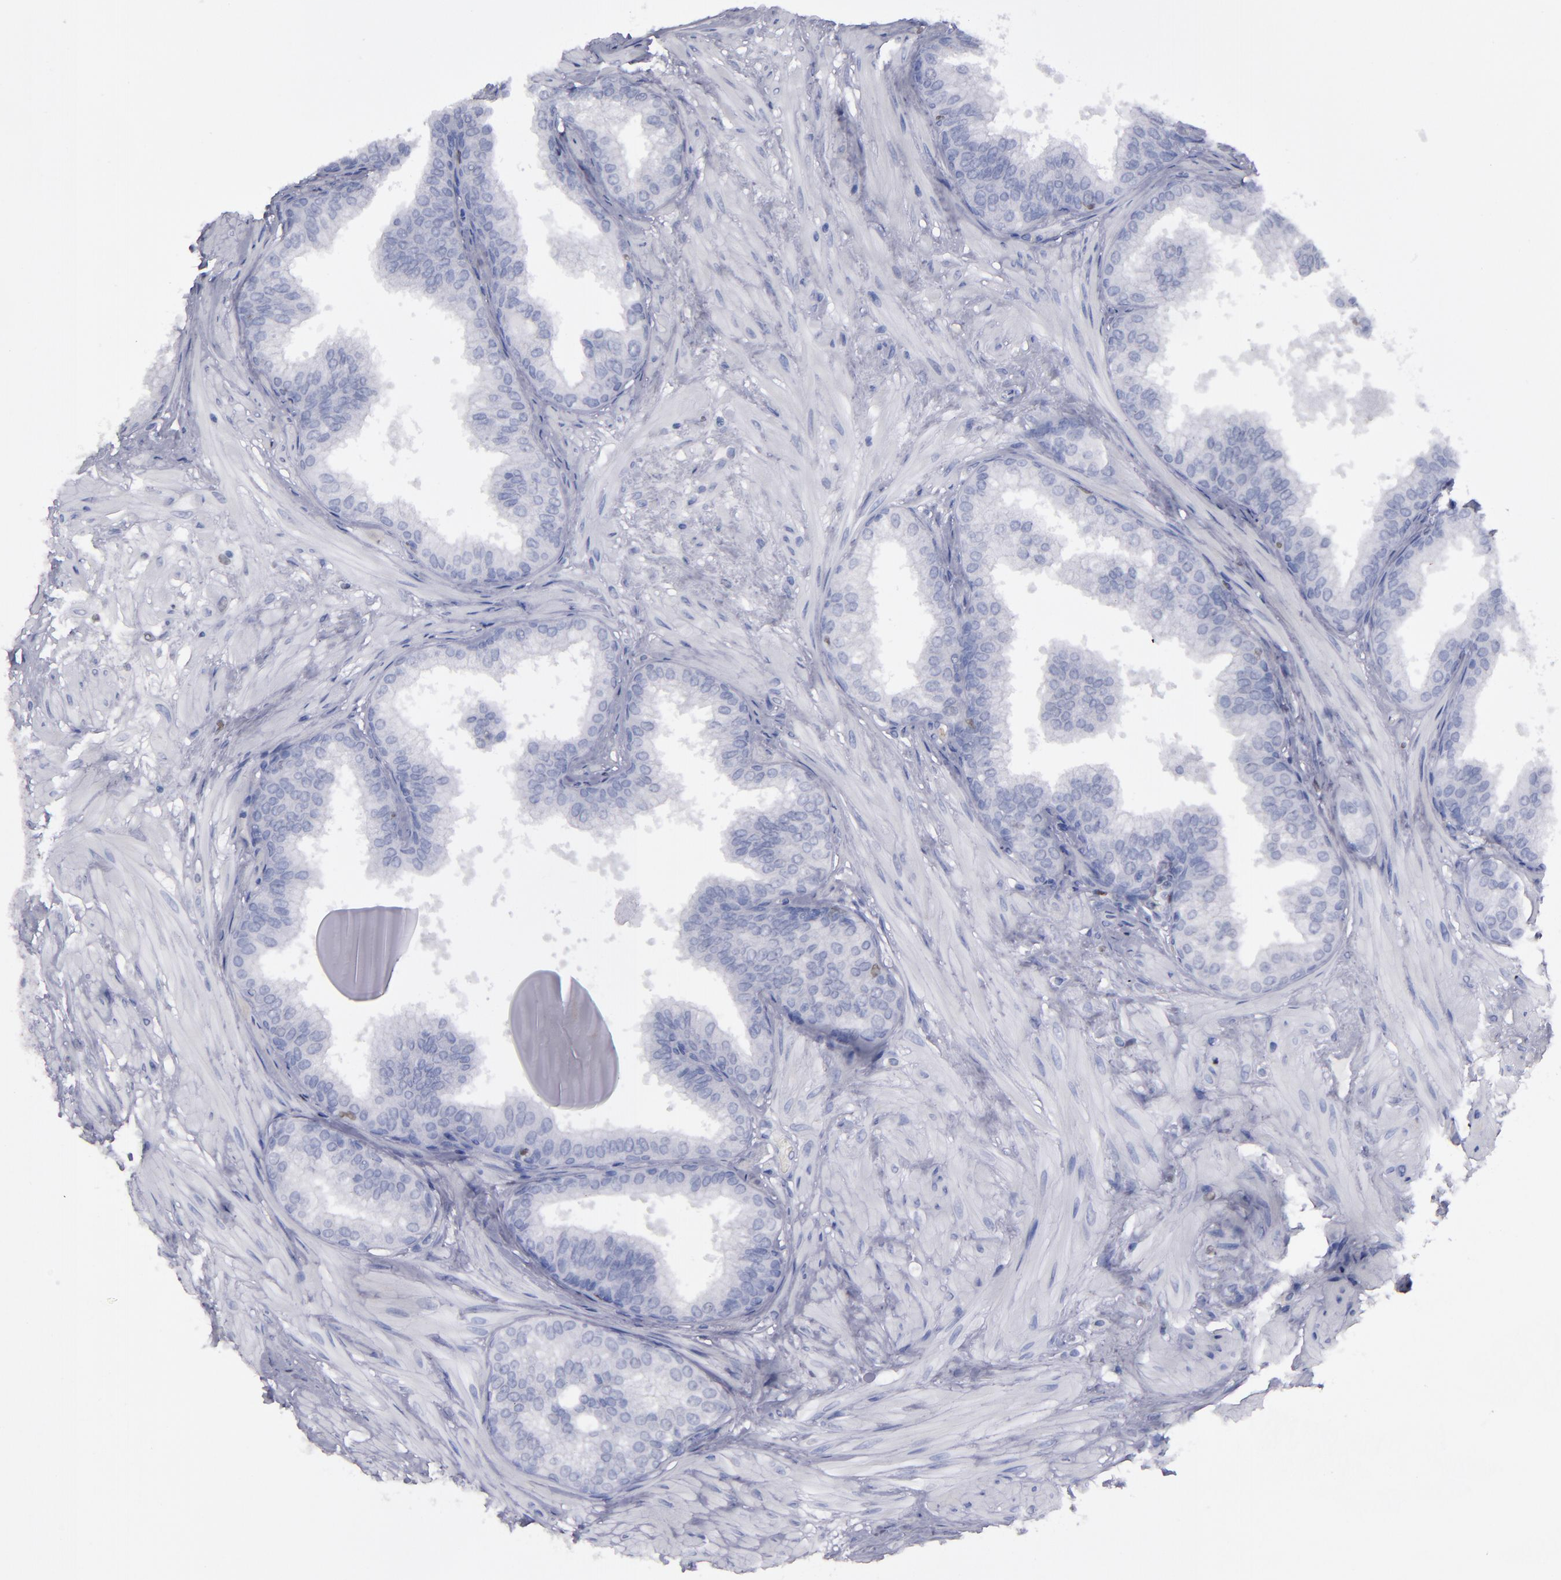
{"staining": {"intensity": "negative", "quantity": "none", "location": "none"}, "tissue": "prostate", "cell_type": "Glandular cells", "image_type": "normal", "snomed": [{"axis": "morphology", "description": "Normal tissue, NOS"}, {"axis": "topography", "description": "Prostate"}], "caption": "Glandular cells are negative for brown protein staining in unremarkable prostate. The staining is performed using DAB brown chromogen with nuclei counter-stained in using hematoxylin.", "gene": "IRF8", "patient": {"sex": "male", "age": 60}}